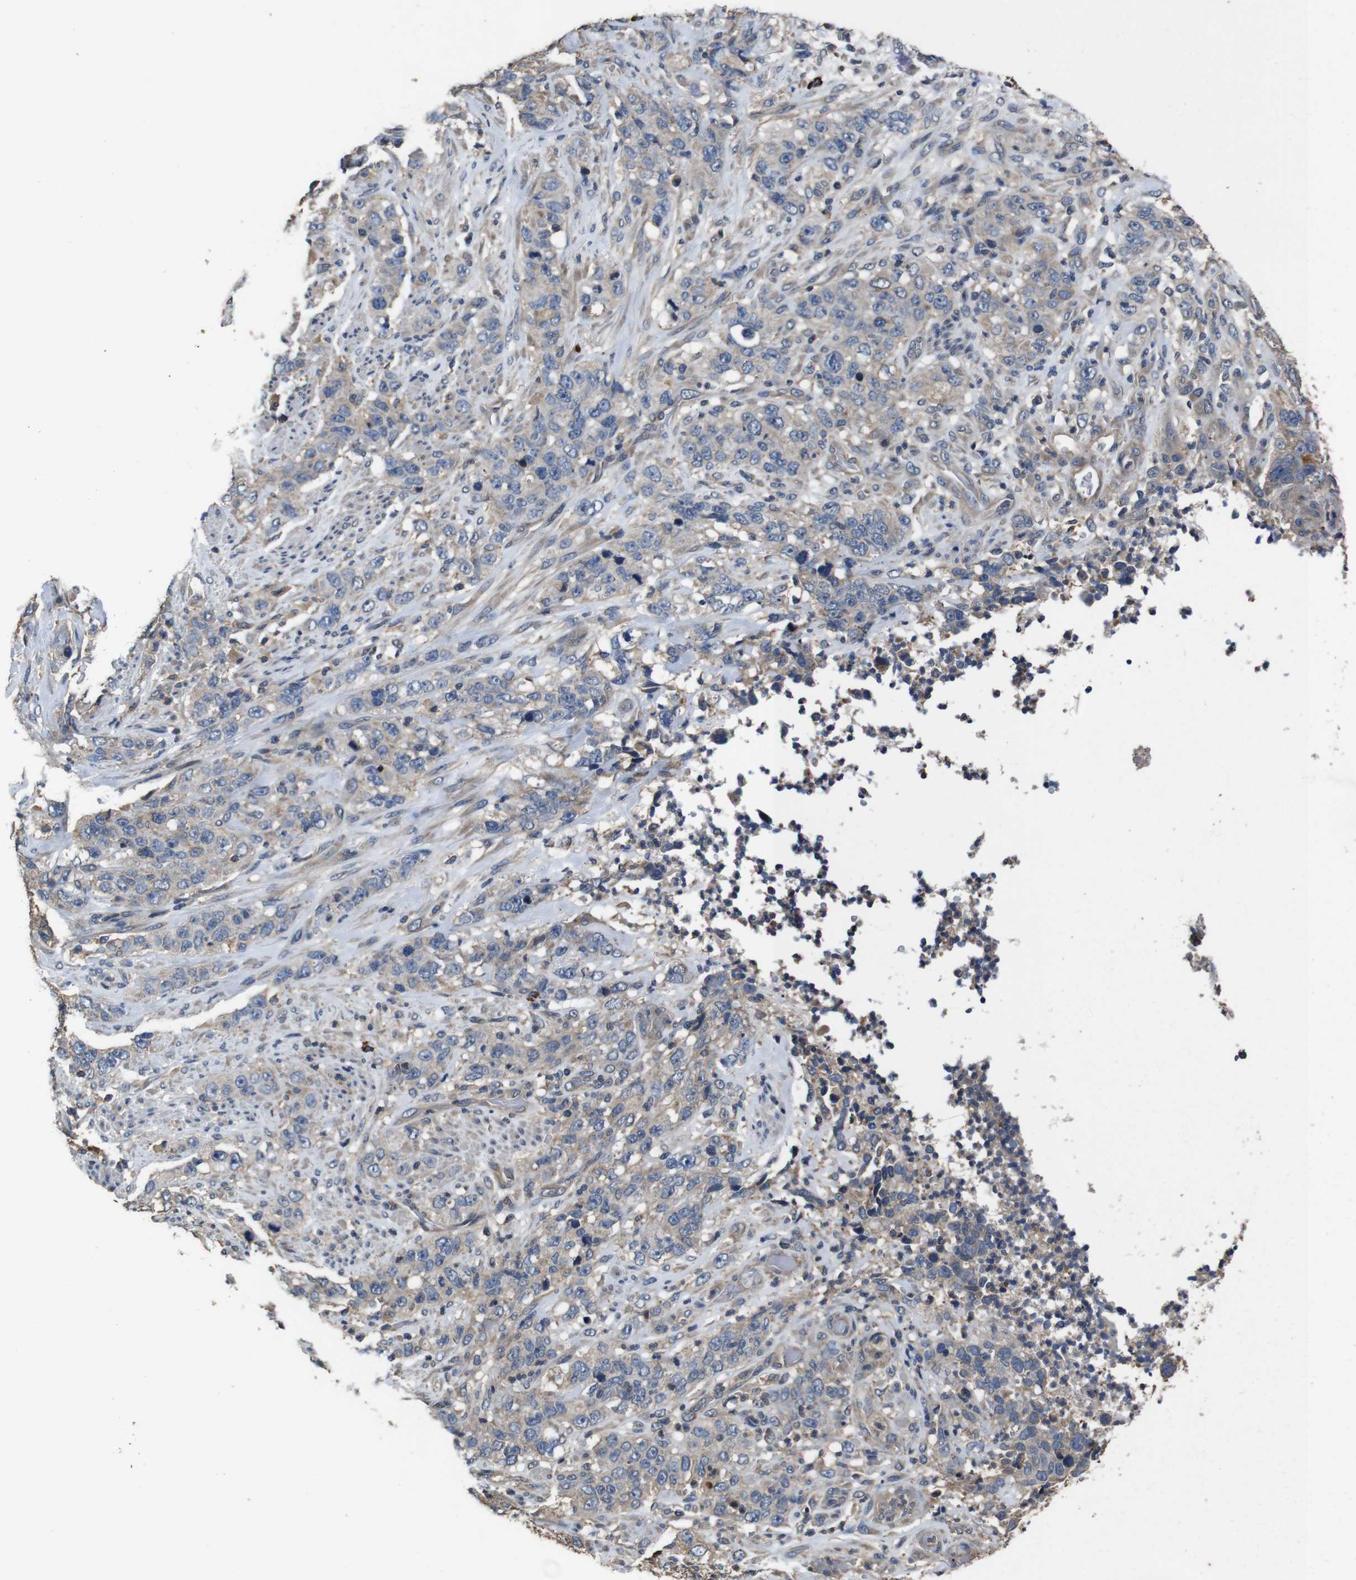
{"staining": {"intensity": "weak", "quantity": "<25%", "location": "cytoplasmic/membranous"}, "tissue": "stomach cancer", "cell_type": "Tumor cells", "image_type": "cancer", "snomed": [{"axis": "morphology", "description": "Adenocarcinoma, NOS"}, {"axis": "topography", "description": "Stomach"}], "caption": "DAB (3,3'-diaminobenzidine) immunohistochemical staining of adenocarcinoma (stomach) displays no significant expression in tumor cells. (DAB (3,3'-diaminobenzidine) immunohistochemistry visualized using brightfield microscopy, high magnification).", "gene": "GLIPR1", "patient": {"sex": "male", "age": 48}}